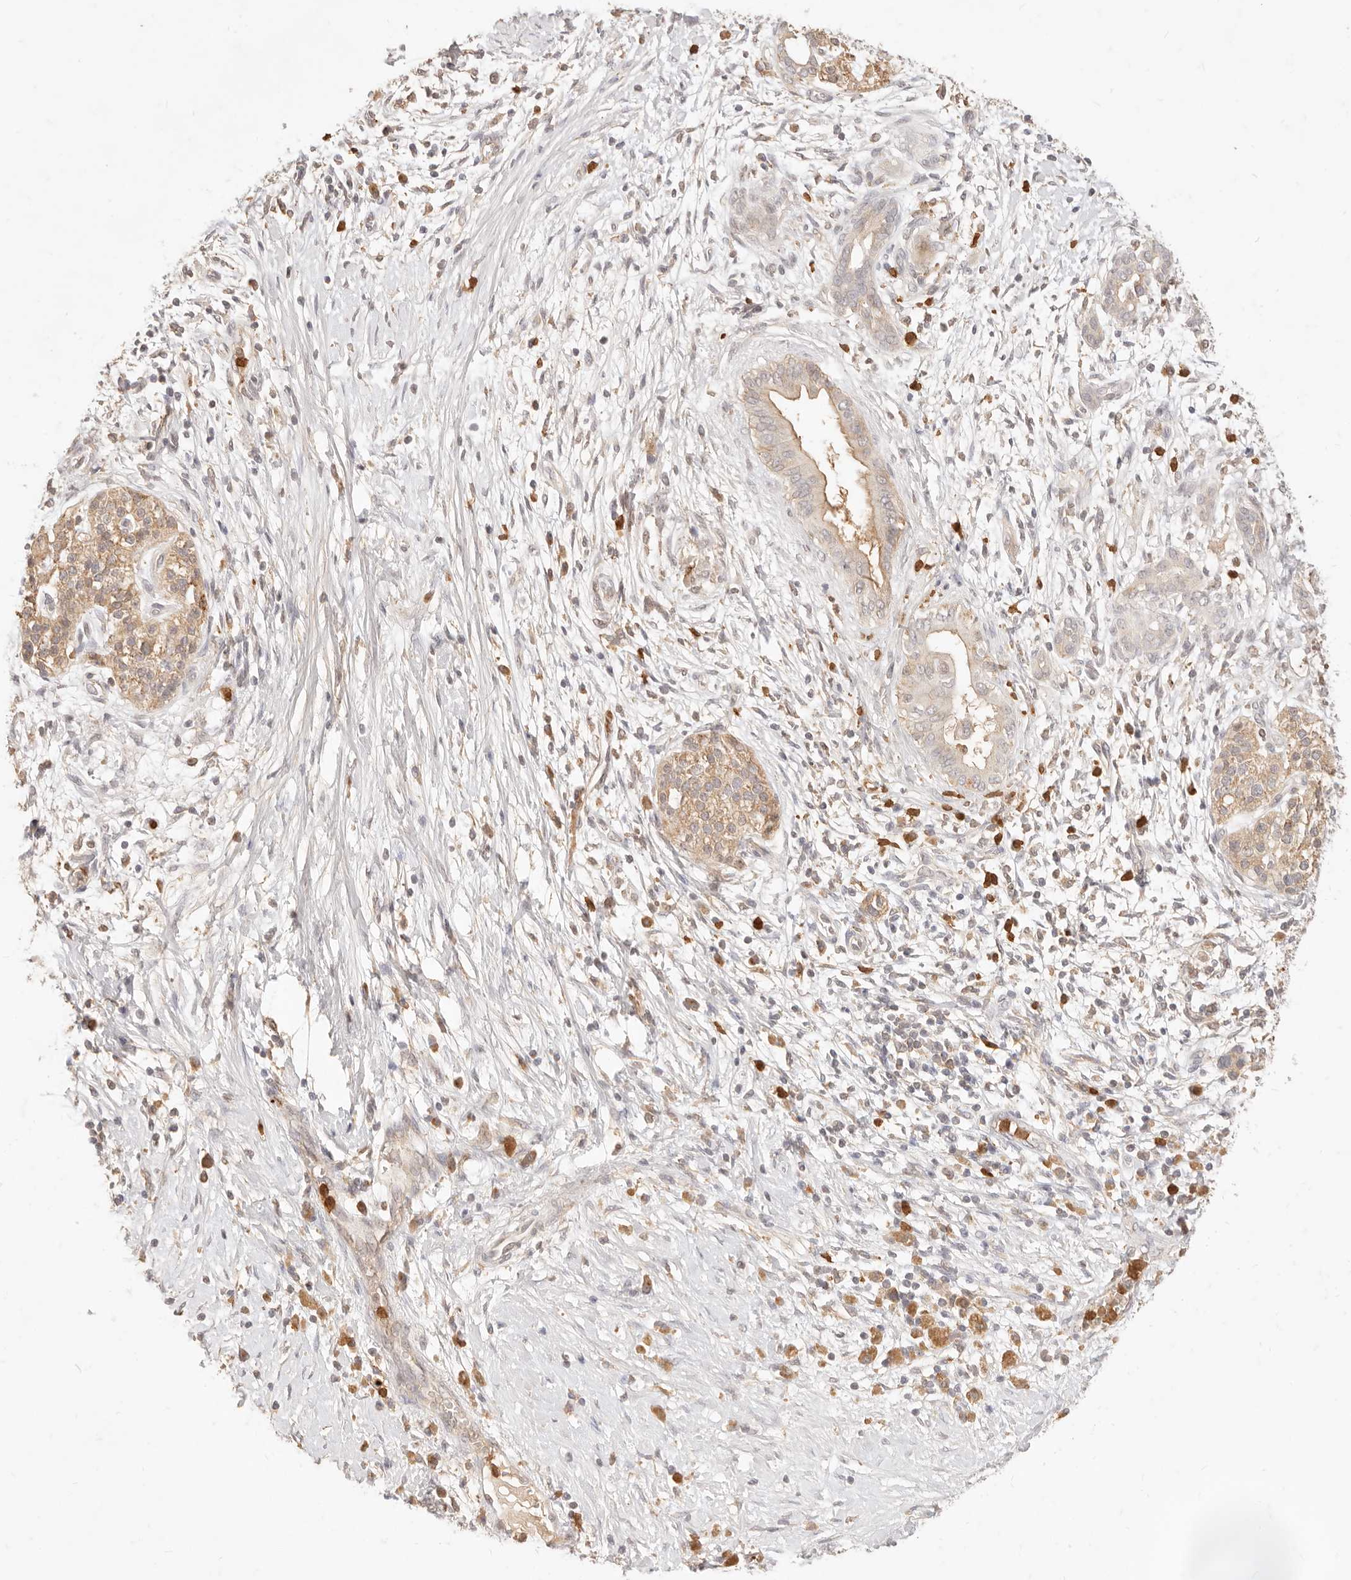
{"staining": {"intensity": "moderate", "quantity": "25%-75%", "location": "cytoplasmic/membranous"}, "tissue": "pancreatic cancer", "cell_type": "Tumor cells", "image_type": "cancer", "snomed": [{"axis": "morphology", "description": "Adenocarcinoma, NOS"}, {"axis": "topography", "description": "Pancreas"}], "caption": "Moderate cytoplasmic/membranous positivity is identified in about 25%-75% of tumor cells in adenocarcinoma (pancreatic).", "gene": "TMTC2", "patient": {"sex": "male", "age": 58}}